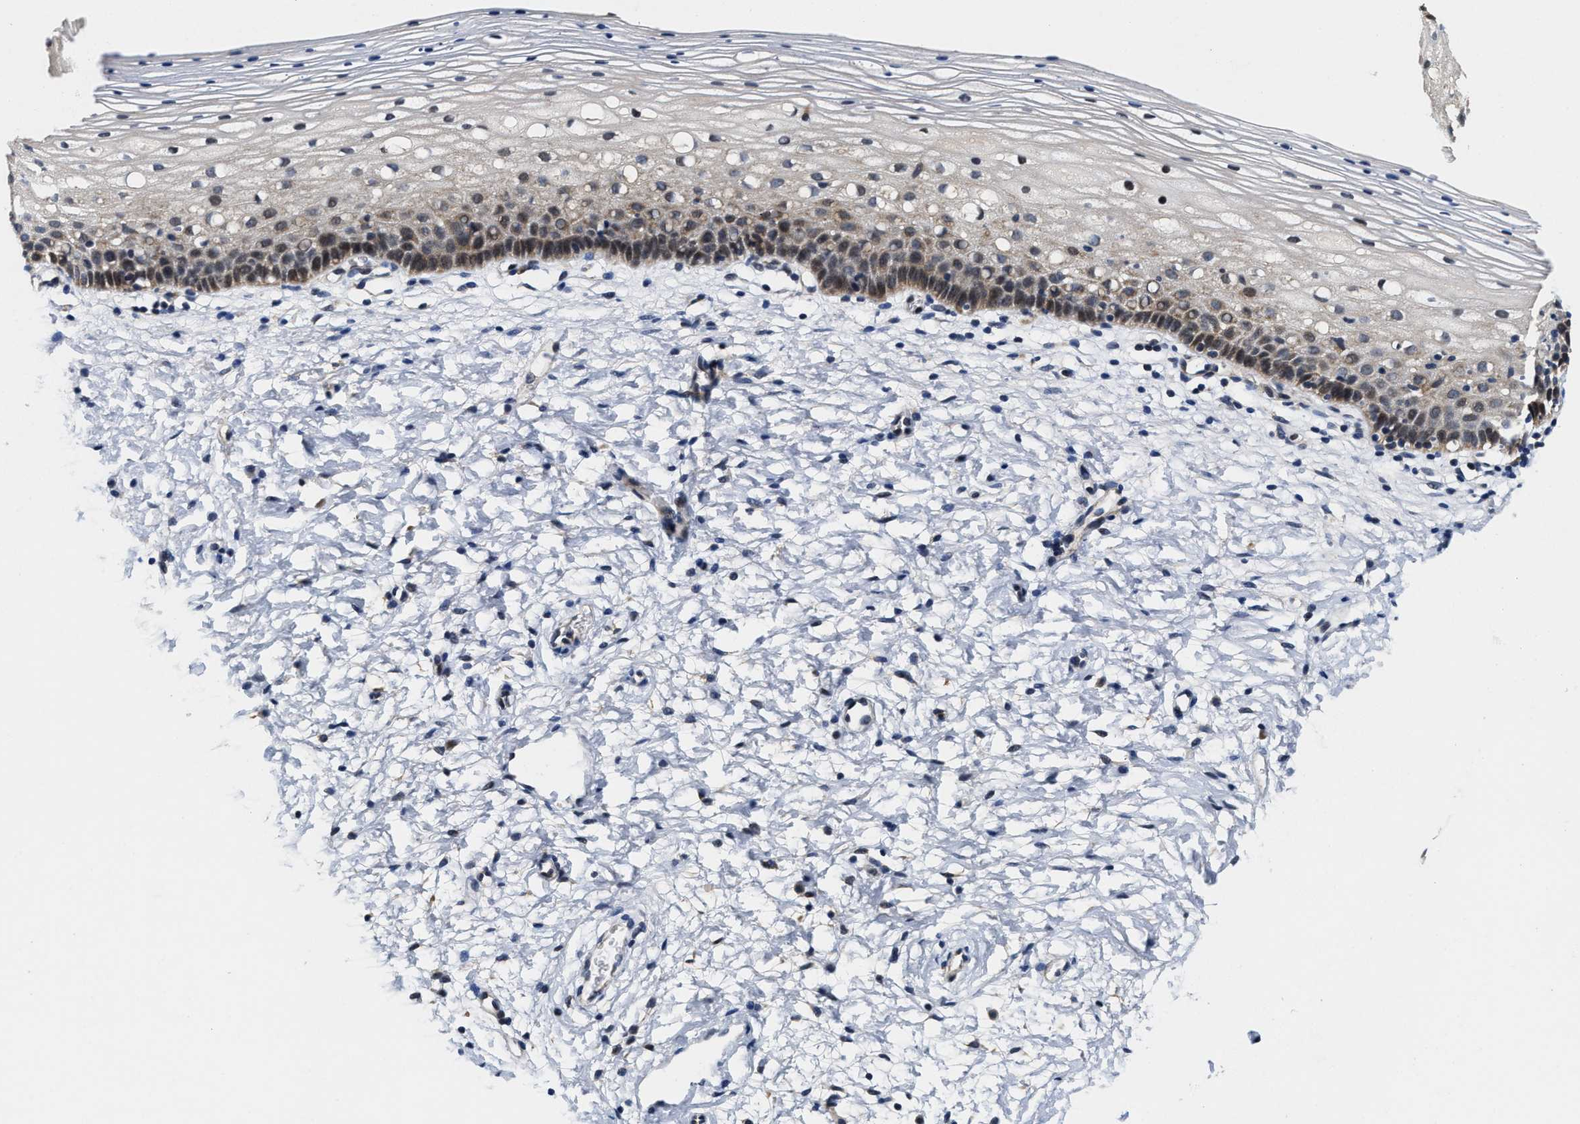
{"staining": {"intensity": "weak", "quantity": "25%-75%", "location": "cytoplasmic/membranous"}, "tissue": "cervix", "cell_type": "Glandular cells", "image_type": "normal", "snomed": [{"axis": "morphology", "description": "Normal tissue, NOS"}, {"axis": "topography", "description": "Cervix"}], "caption": "Weak cytoplasmic/membranous staining is identified in approximately 25%-75% of glandular cells in unremarkable cervix. (Brightfield microscopy of DAB IHC at high magnification).", "gene": "SCYL2", "patient": {"sex": "female", "age": 72}}